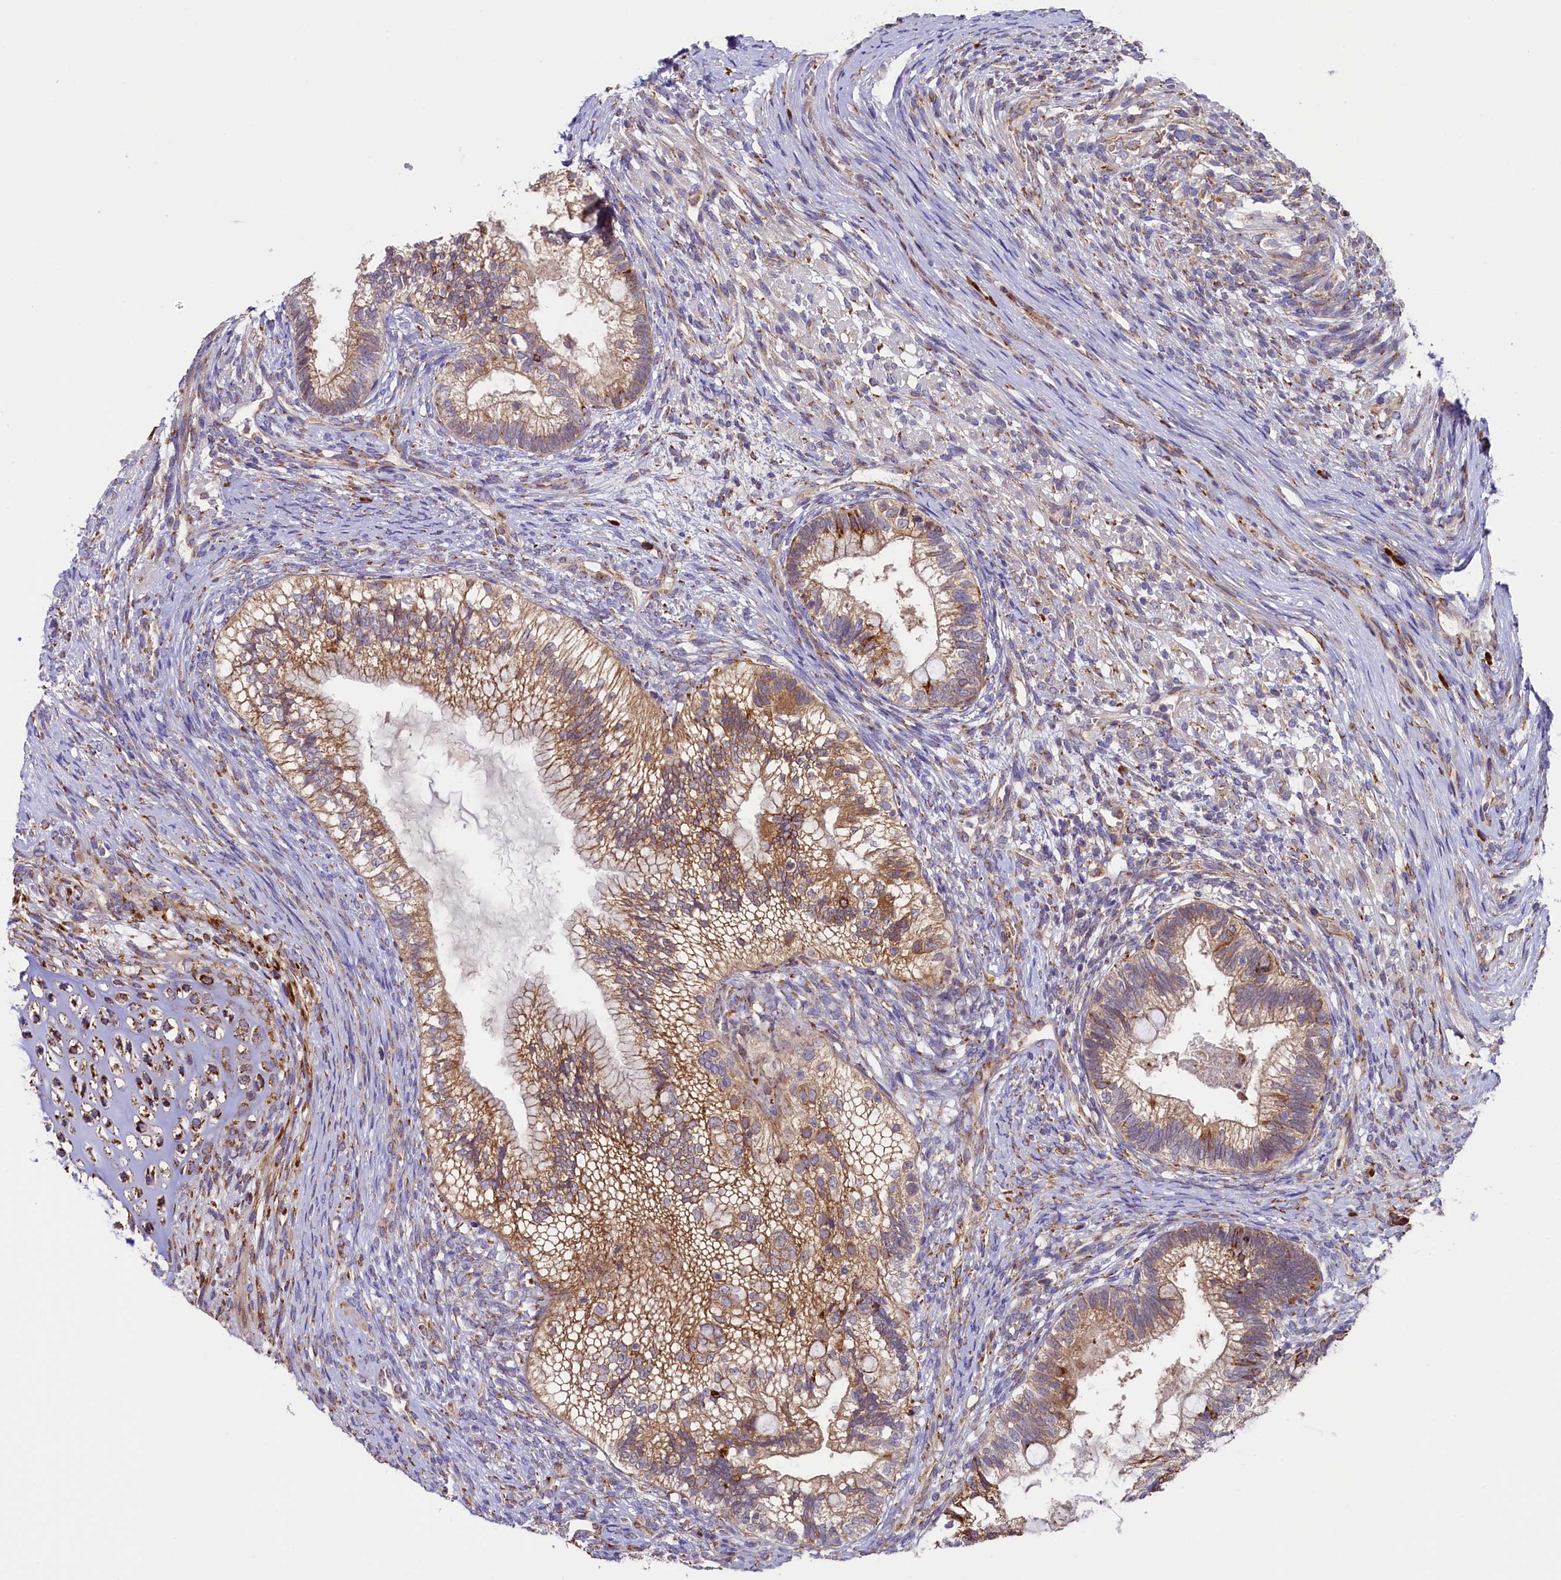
{"staining": {"intensity": "moderate", "quantity": ">75%", "location": "cytoplasmic/membranous"}, "tissue": "testis cancer", "cell_type": "Tumor cells", "image_type": "cancer", "snomed": [{"axis": "morphology", "description": "Seminoma, NOS"}, {"axis": "morphology", "description": "Carcinoma, Embryonal, NOS"}, {"axis": "topography", "description": "Testis"}], "caption": "Testis cancer (seminoma) stained with a protein marker reveals moderate staining in tumor cells.", "gene": "SSC5D", "patient": {"sex": "male", "age": 28}}